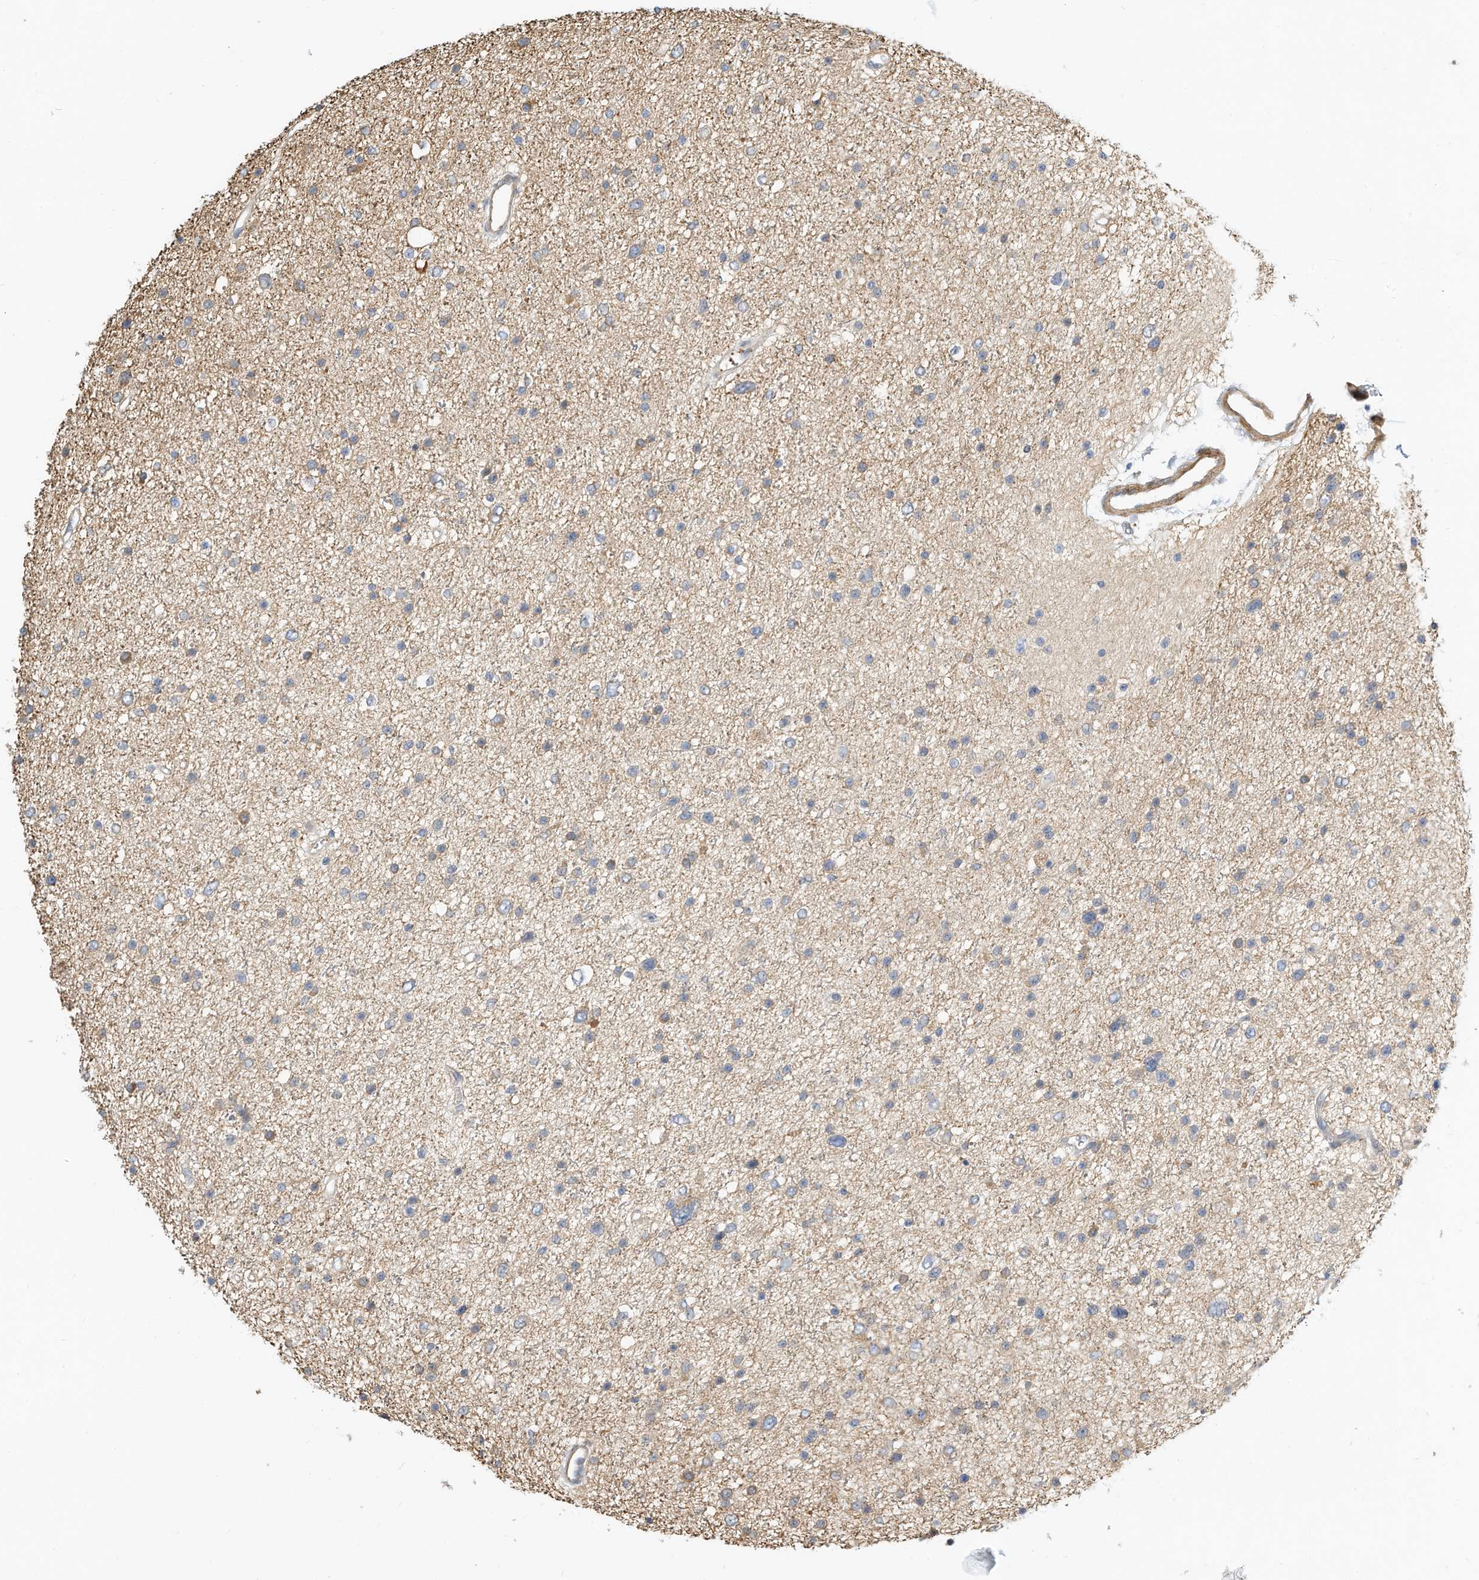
{"staining": {"intensity": "negative", "quantity": "none", "location": "none"}, "tissue": "glioma", "cell_type": "Tumor cells", "image_type": "cancer", "snomed": [{"axis": "morphology", "description": "Glioma, malignant, Low grade"}, {"axis": "topography", "description": "Brain"}], "caption": "This histopathology image is of glioma stained with immunohistochemistry to label a protein in brown with the nuclei are counter-stained blue. There is no positivity in tumor cells. (DAB immunohistochemistry with hematoxylin counter stain).", "gene": "OFD1", "patient": {"sex": "female", "age": 37}}